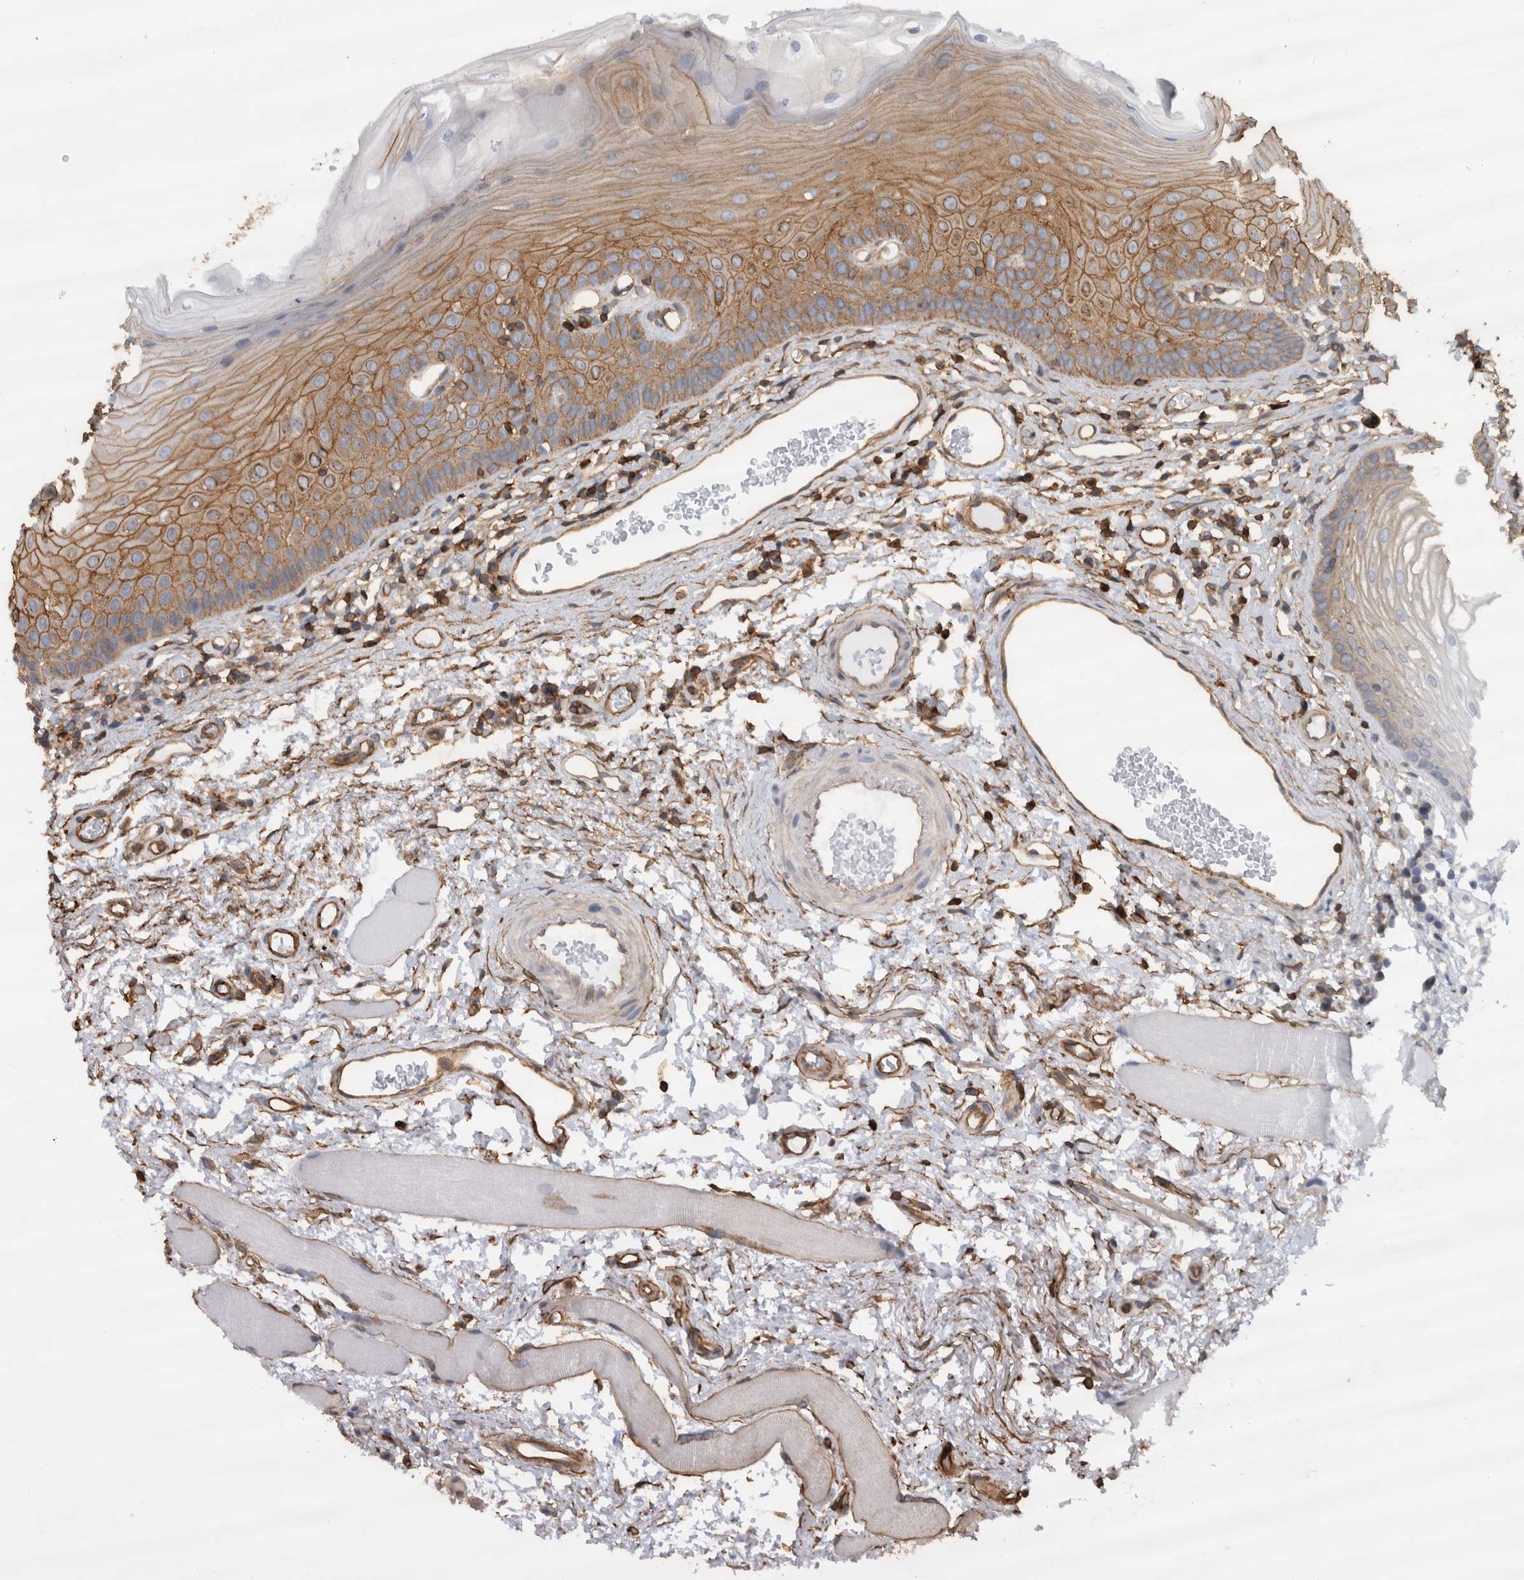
{"staining": {"intensity": "strong", "quantity": "25%-75%", "location": "cytoplasmic/membranous"}, "tissue": "oral mucosa", "cell_type": "Squamous epithelial cells", "image_type": "normal", "snomed": [{"axis": "morphology", "description": "Normal tissue, NOS"}, {"axis": "topography", "description": "Skeletal muscle"}, {"axis": "topography", "description": "Oral tissue"}, {"axis": "topography", "description": "Peripheral nerve tissue"}], "caption": "Immunohistochemistry (IHC) (DAB (3,3'-diaminobenzidine)) staining of benign oral mucosa shows strong cytoplasmic/membranous protein positivity in about 25%-75% of squamous epithelial cells. (Brightfield microscopy of DAB IHC at high magnification).", "gene": "AHNAK", "patient": {"sex": "female", "age": 84}}